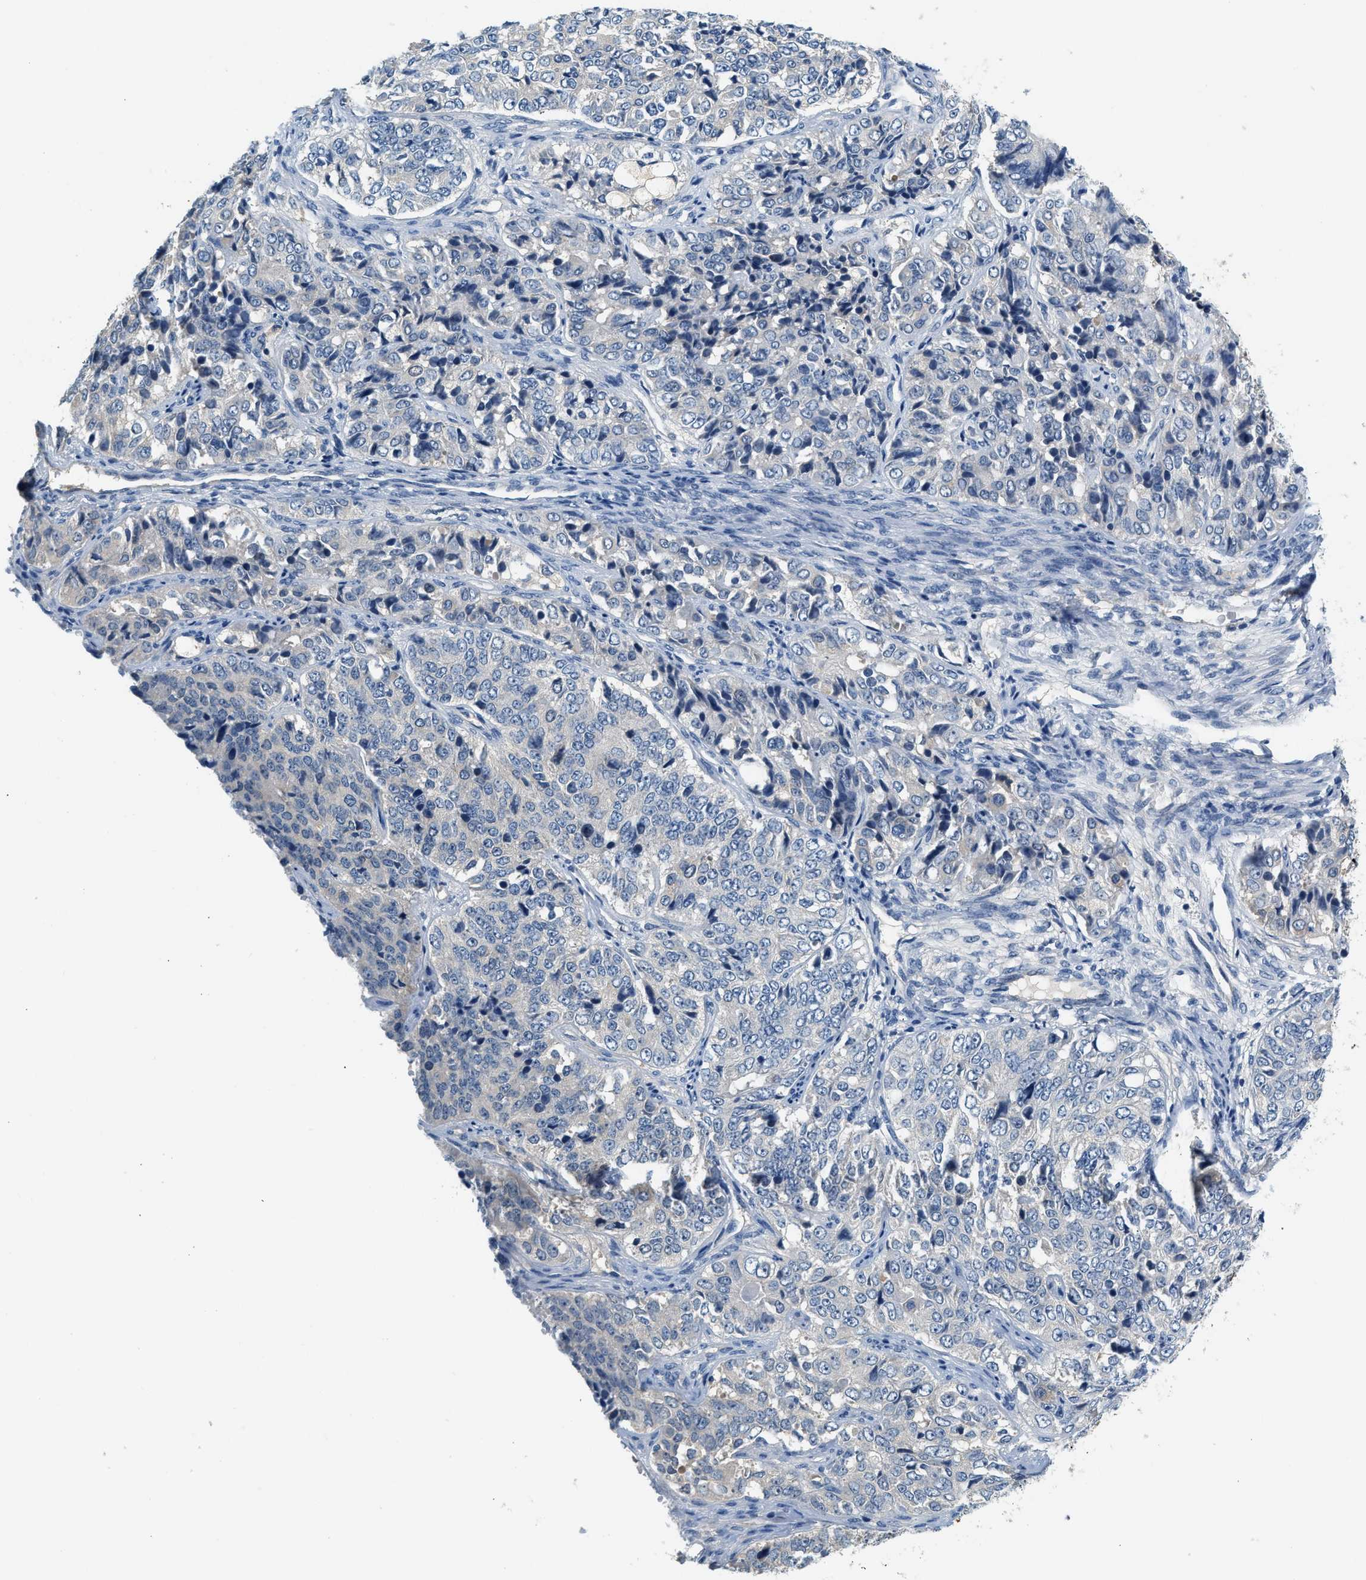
{"staining": {"intensity": "negative", "quantity": "none", "location": "none"}, "tissue": "ovarian cancer", "cell_type": "Tumor cells", "image_type": "cancer", "snomed": [{"axis": "morphology", "description": "Carcinoma, endometroid"}, {"axis": "topography", "description": "Ovary"}], "caption": "Immunohistochemistry (IHC) of human ovarian endometroid carcinoma exhibits no expression in tumor cells.", "gene": "SLC35E1", "patient": {"sex": "female", "age": 51}}